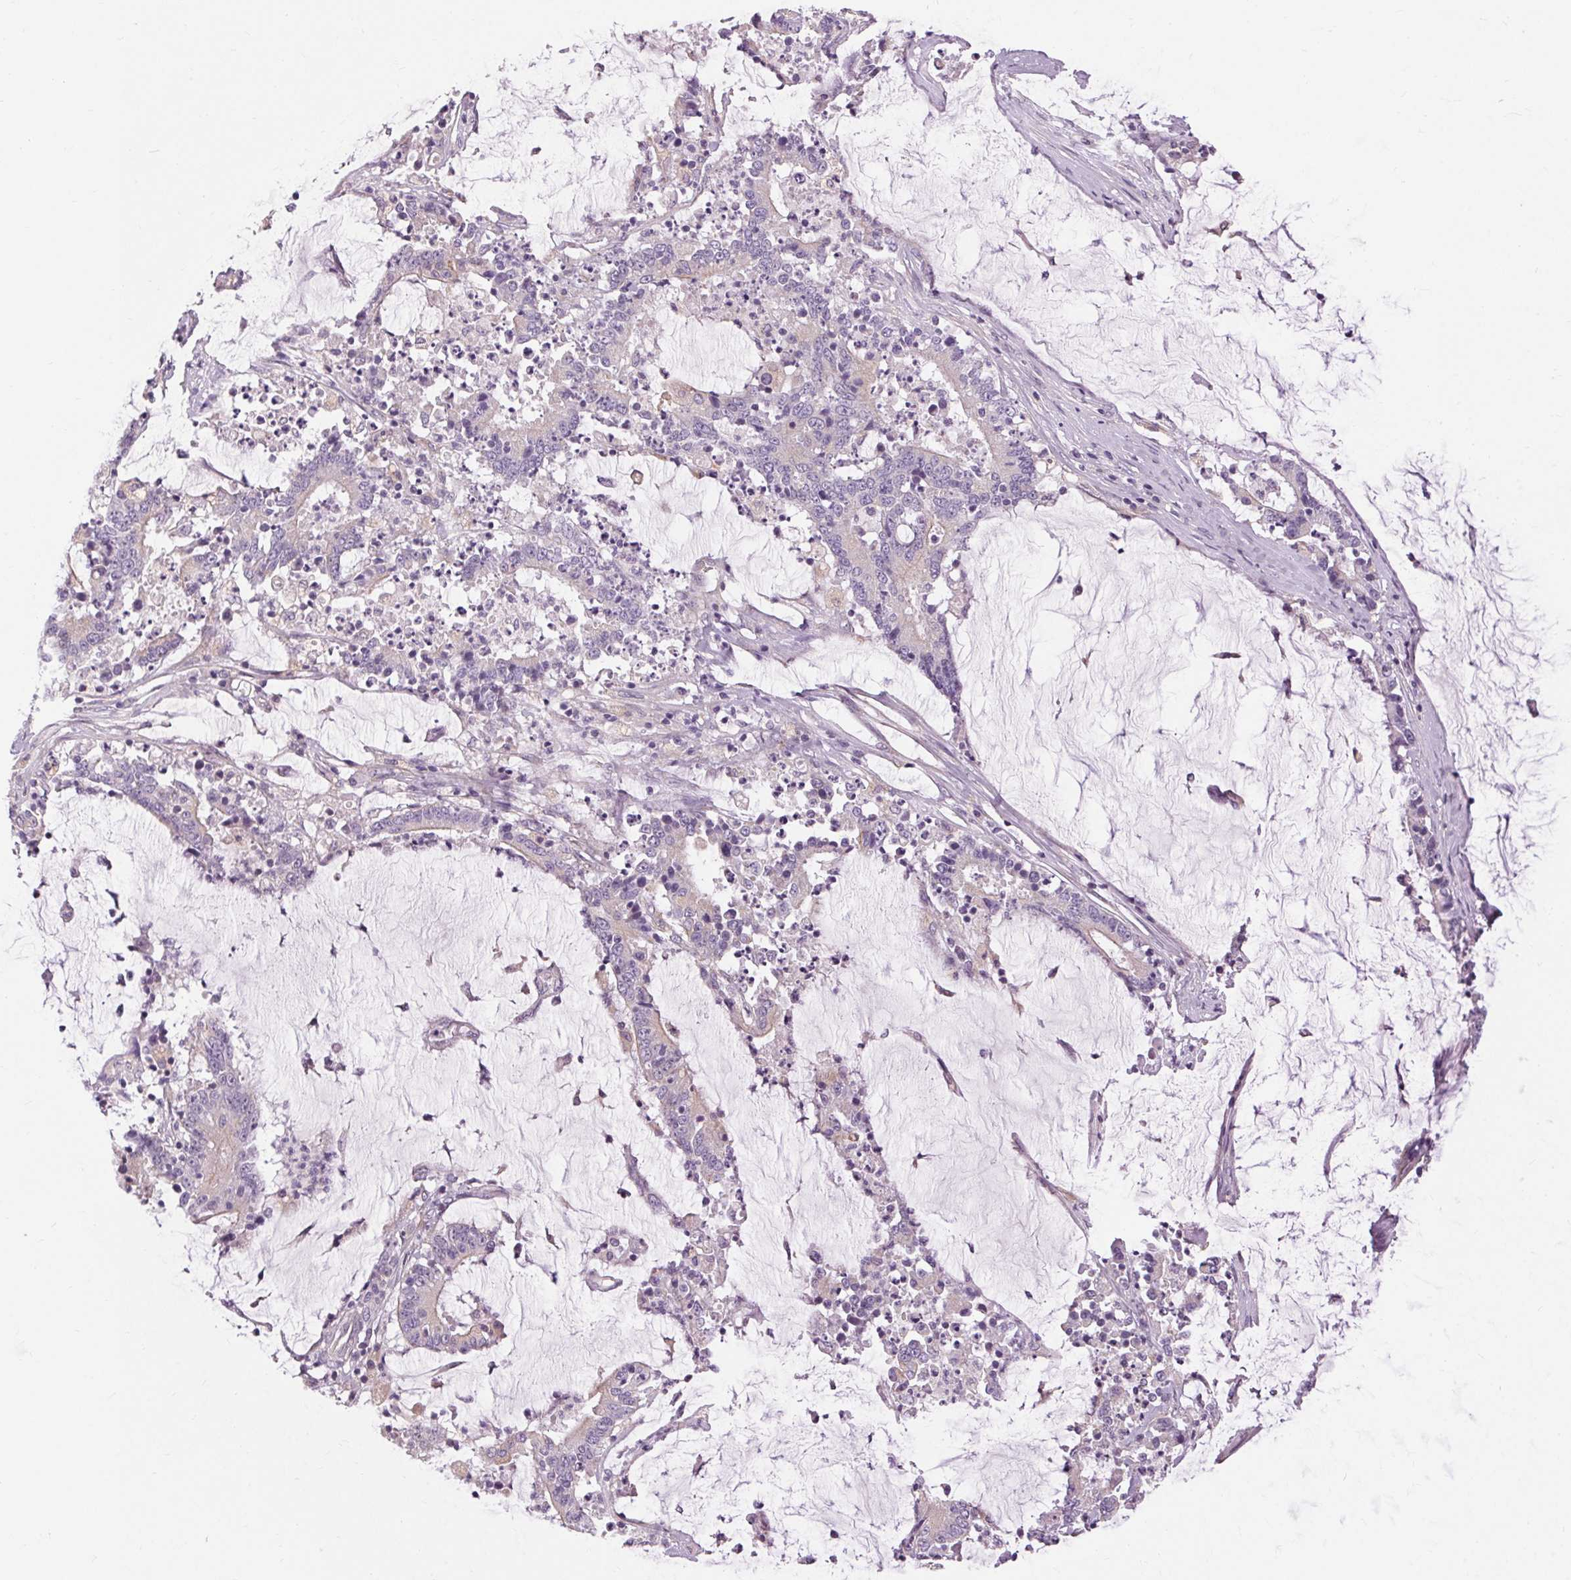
{"staining": {"intensity": "negative", "quantity": "none", "location": "none"}, "tissue": "stomach cancer", "cell_type": "Tumor cells", "image_type": "cancer", "snomed": [{"axis": "morphology", "description": "Adenocarcinoma, NOS"}, {"axis": "topography", "description": "Stomach, upper"}], "caption": "Immunohistochemical staining of stomach cancer demonstrates no significant staining in tumor cells. (DAB immunohistochemistry (IHC), high magnification).", "gene": "TM6SF1", "patient": {"sex": "male", "age": 68}}